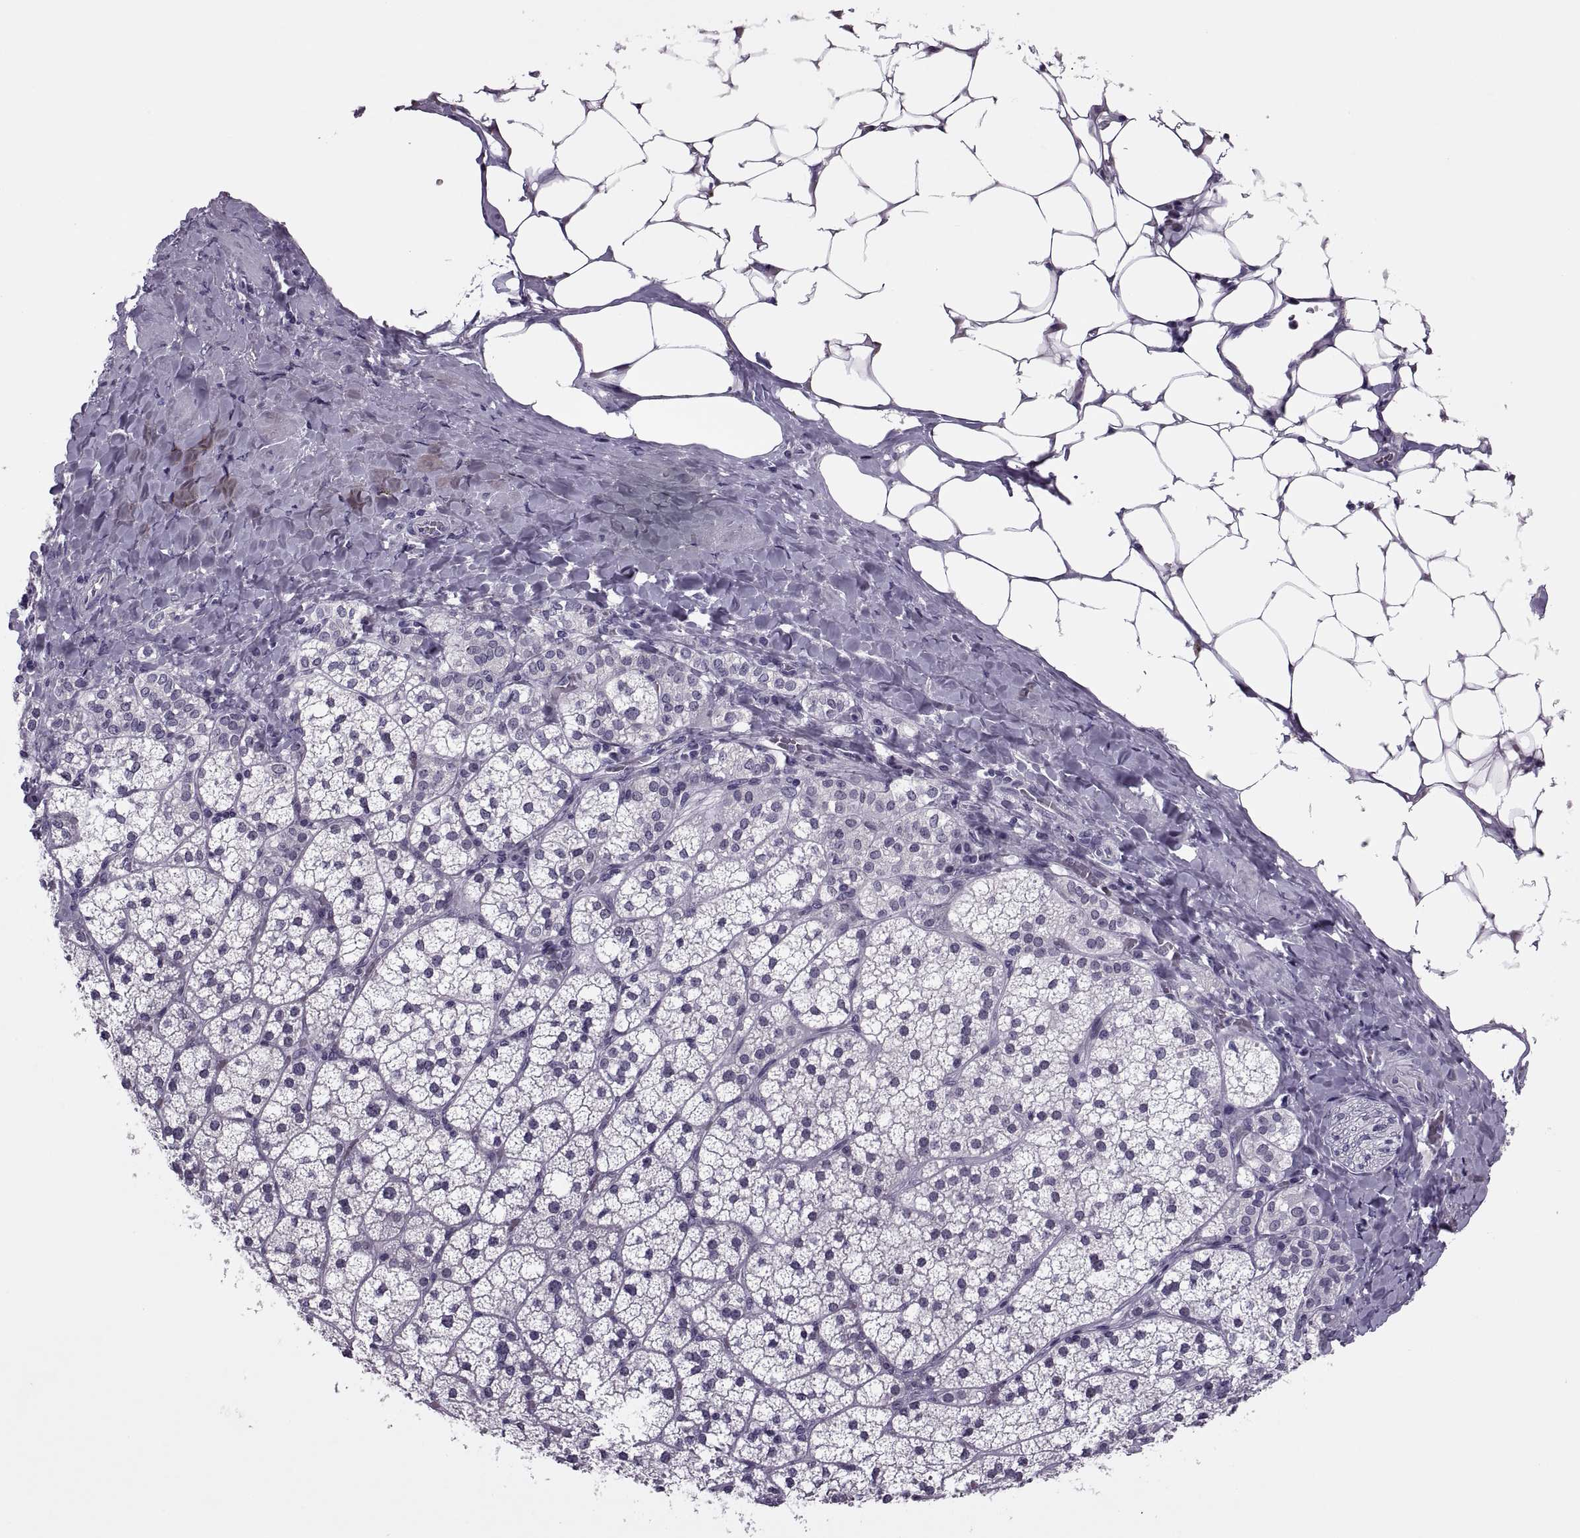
{"staining": {"intensity": "negative", "quantity": "none", "location": "none"}, "tissue": "adrenal gland", "cell_type": "Glandular cells", "image_type": "normal", "snomed": [{"axis": "morphology", "description": "Normal tissue, NOS"}, {"axis": "topography", "description": "Adrenal gland"}], "caption": "Immunohistochemistry (IHC) photomicrograph of benign adrenal gland stained for a protein (brown), which exhibits no expression in glandular cells. (DAB immunohistochemistry (IHC) with hematoxylin counter stain).", "gene": "SYNGR4", "patient": {"sex": "male", "age": 53}}